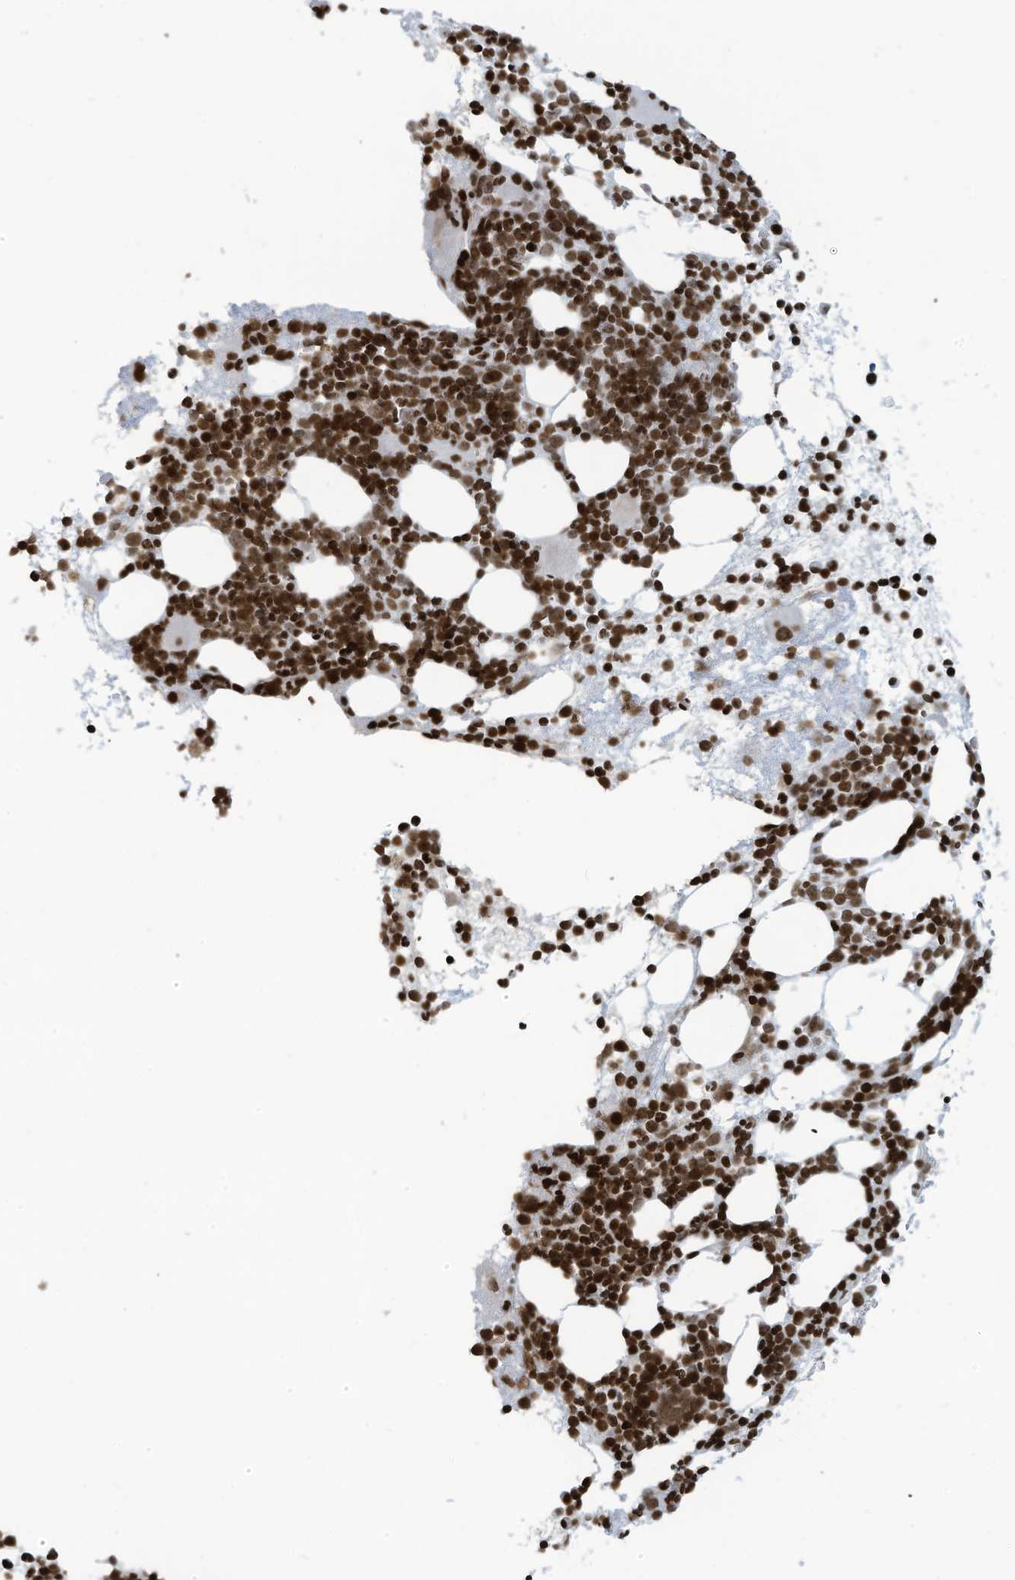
{"staining": {"intensity": "strong", "quantity": ">75%", "location": "nuclear"}, "tissue": "bone marrow", "cell_type": "Hematopoietic cells", "image_type": "normal", "snomed": [{"axis": "morphology", "description": "Normal tissue, NOS"}, {"axis": "topography", "description": "Bone marrow"}], "caption": "Immunohistochemical staining of benign human bone marrow reveals strong nuclear protein positivity in about >75% of hematopoietic cells.", "gene": "ADI1", "patient": {"sex": "female", "age": 57}}